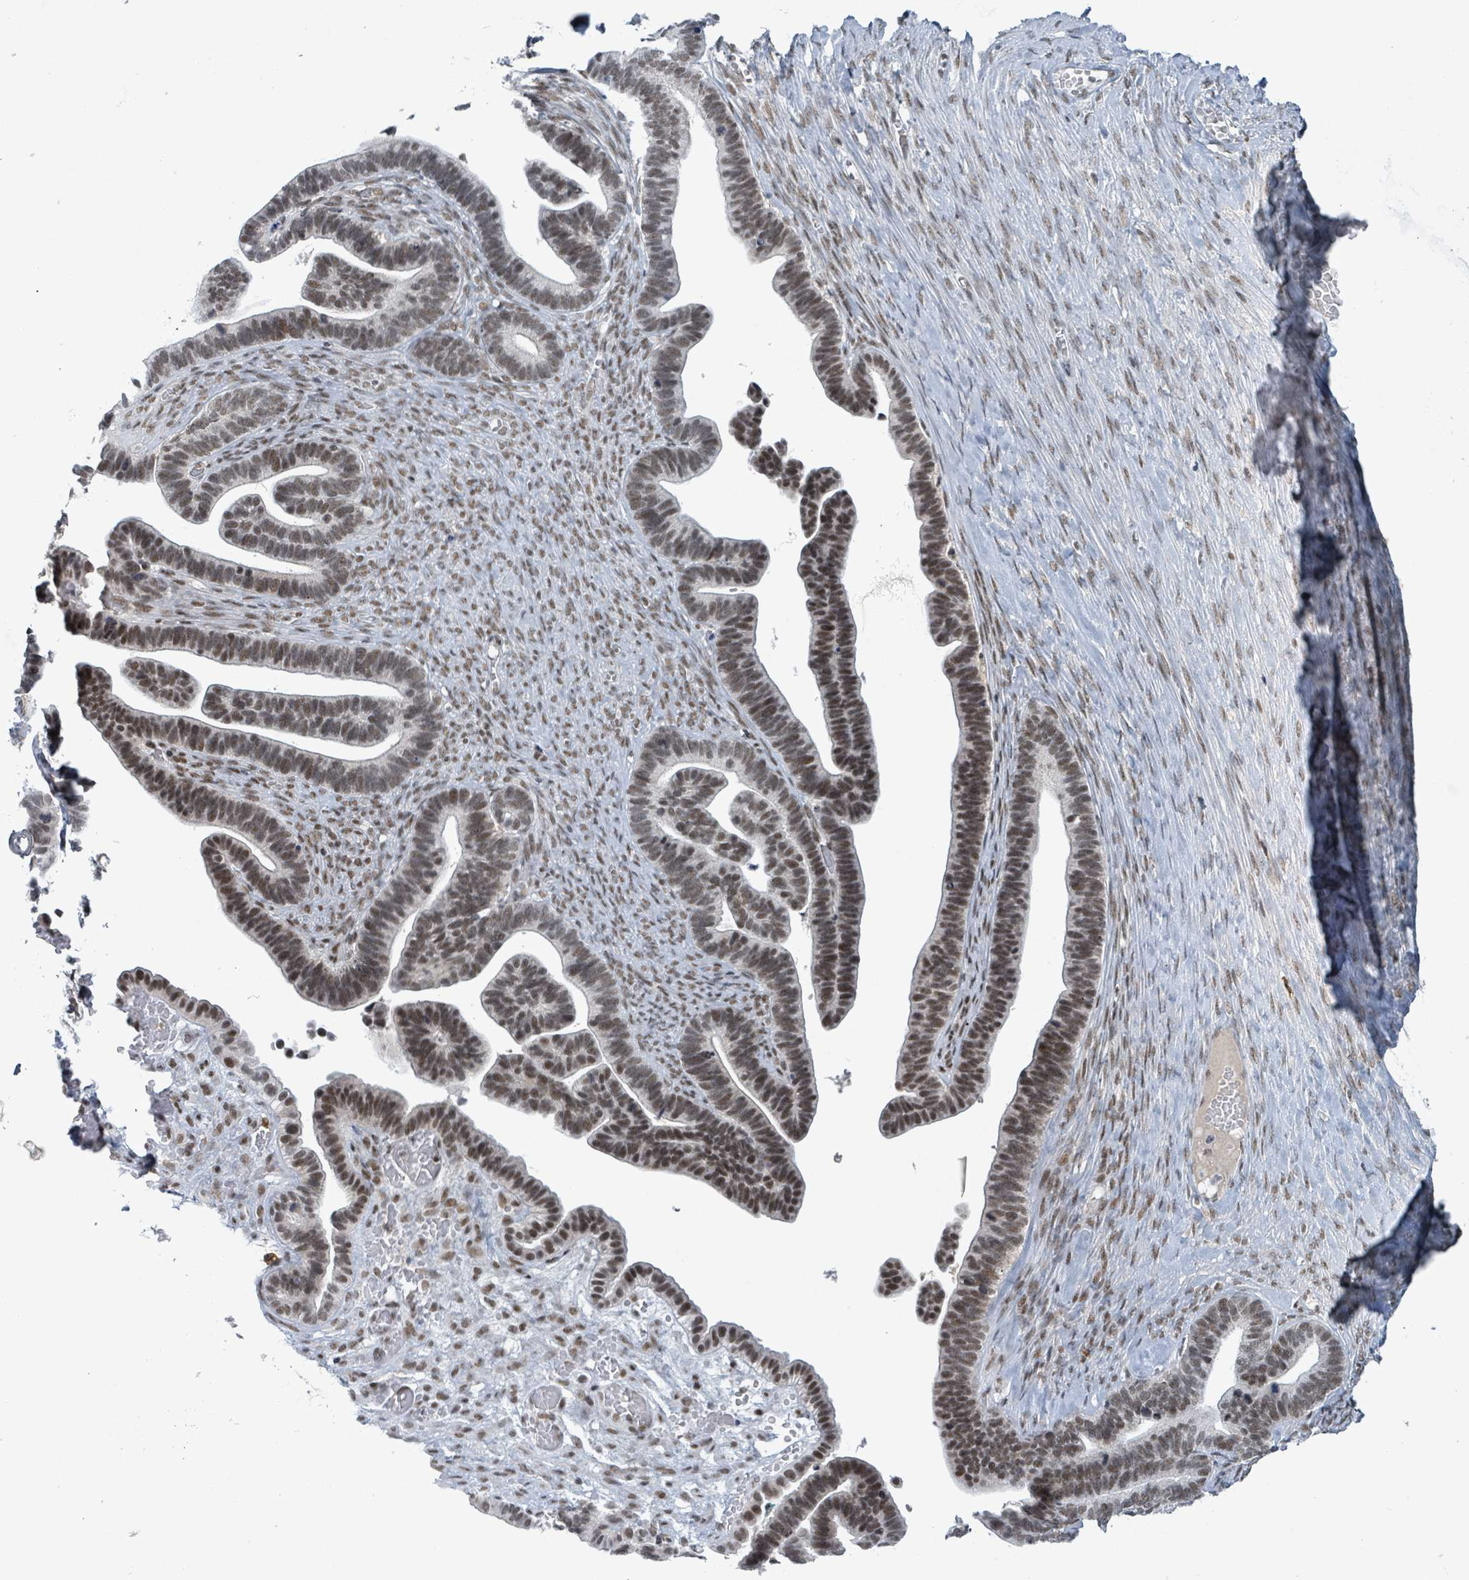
{"staining": {"intensity": "moderate", "quantity": ">75%", "location": "nuclear"}, "tissue": "ovarian cancer", "cell_type": "Tumor cells", "image_type": "cancer", "snomed": [{"axis": "morphology", "description": "Cystadenocarcinoma, serous, NOS"}, {"axis": "topography", "description": "Ovary"}], "caption": "A brown stain shows moderate nuclear positivity of a protein in serous cystadenocarcinoma (ovarian) tumor cells. The staining is performed using DAB (3,3'-diaminobenzidine) brown chromogen to label protein expression. The nuclei are counter-stained blue using hematoxylin.", "gene": "BANP", "patient": {"sex": "female", "age": 56}}